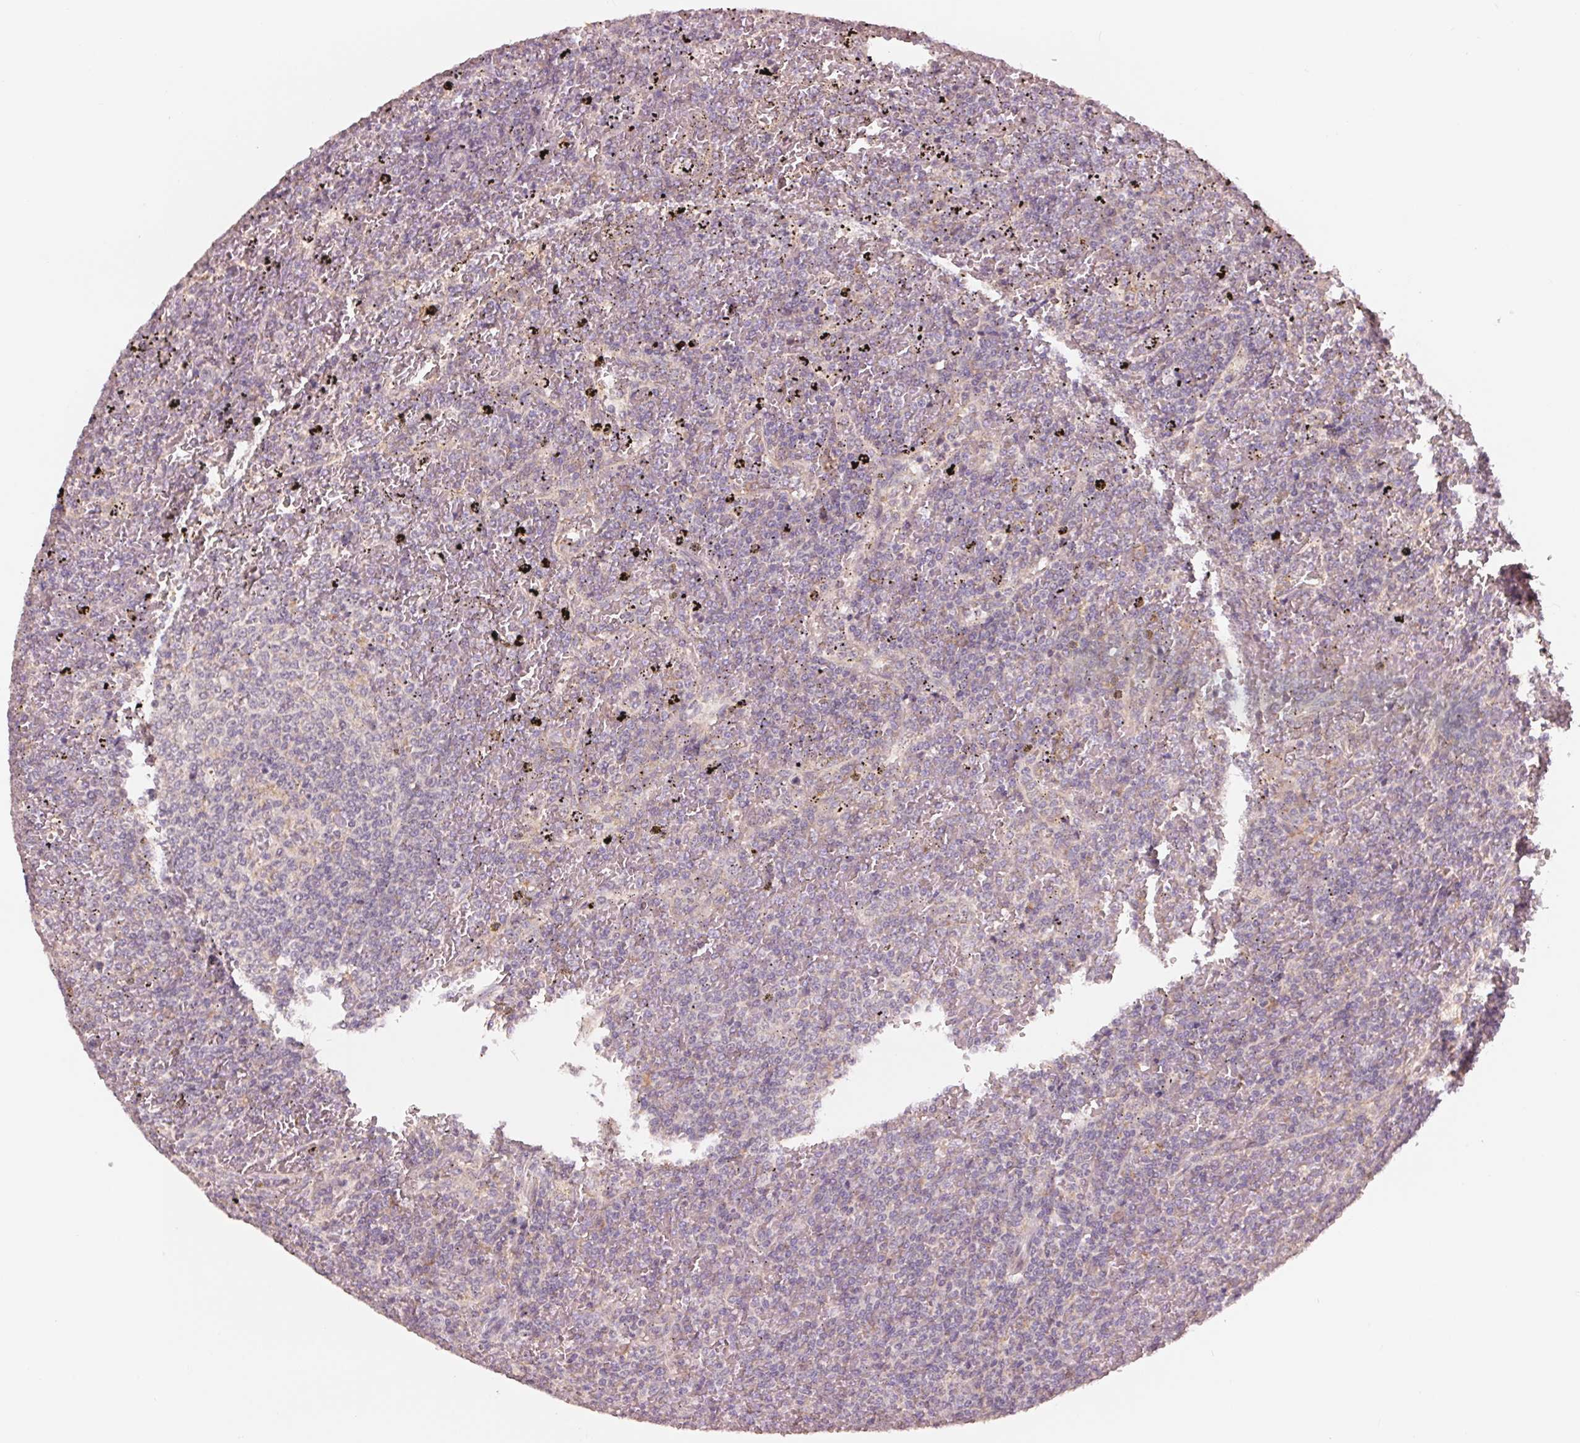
{"staining": {"intensity": "negative", "quantity": "none", "location": "none"}, "tissue": "lymphoma", "cell_type": "Tumor cells", "image_type": "cancer", "snomed": [{"axis": "morphology", "description": "Malignant lymphoma, non-Hodgkin's type, Low grade"}, {"axis": "topography", "description": "Spleen"}], "caption": "DAB (3,3'-diaminobenzidine) immunohistochemical staining of human low-grade malignant lymphoma, non-Hodgkin's type displays no significant expression in tumor cells.", "gene": "GIGYF2", "patient": {"sex": "female", "age": 77}}